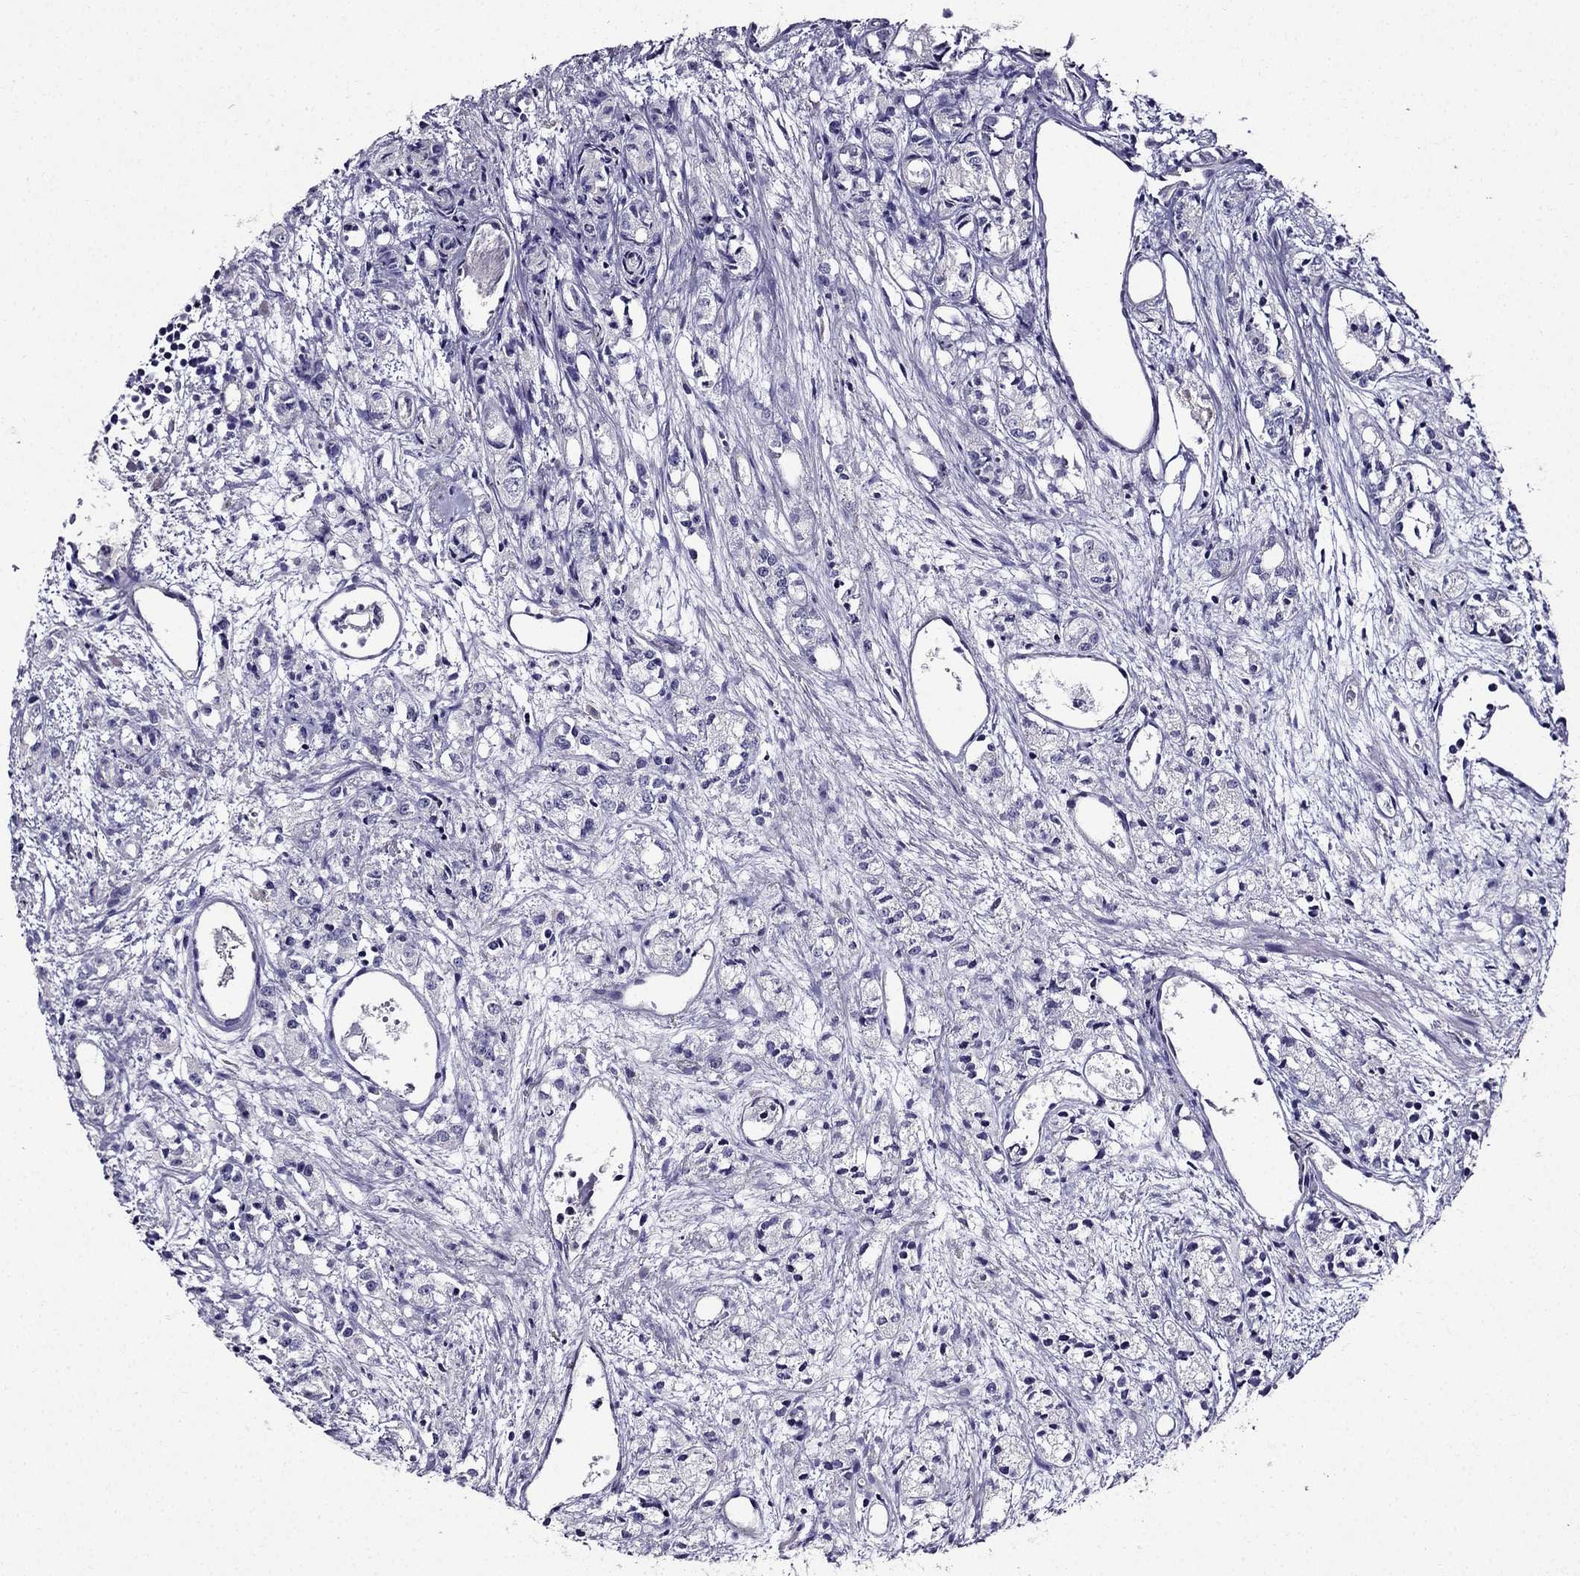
{"staining": {"intensity": "negative", "quantity": "none", "location": "none"}, "tissue": "prostate cancer", "cell_type": "Tumor cells", "image_type": "cancer", "snomed": [{"axis": "morphology", "description": "Adenocarcinoma, Medium grade"}, {"axis": "topography", "description": "Prostate"}], "caption": "Prostate cancer (adenocarcinoma (medium-grade)) was stained to show a protein in brown. There is no significant positivity in tumor cells.", "gene": "TMEM266", "patient": {"sex": "male", "age": 74}}